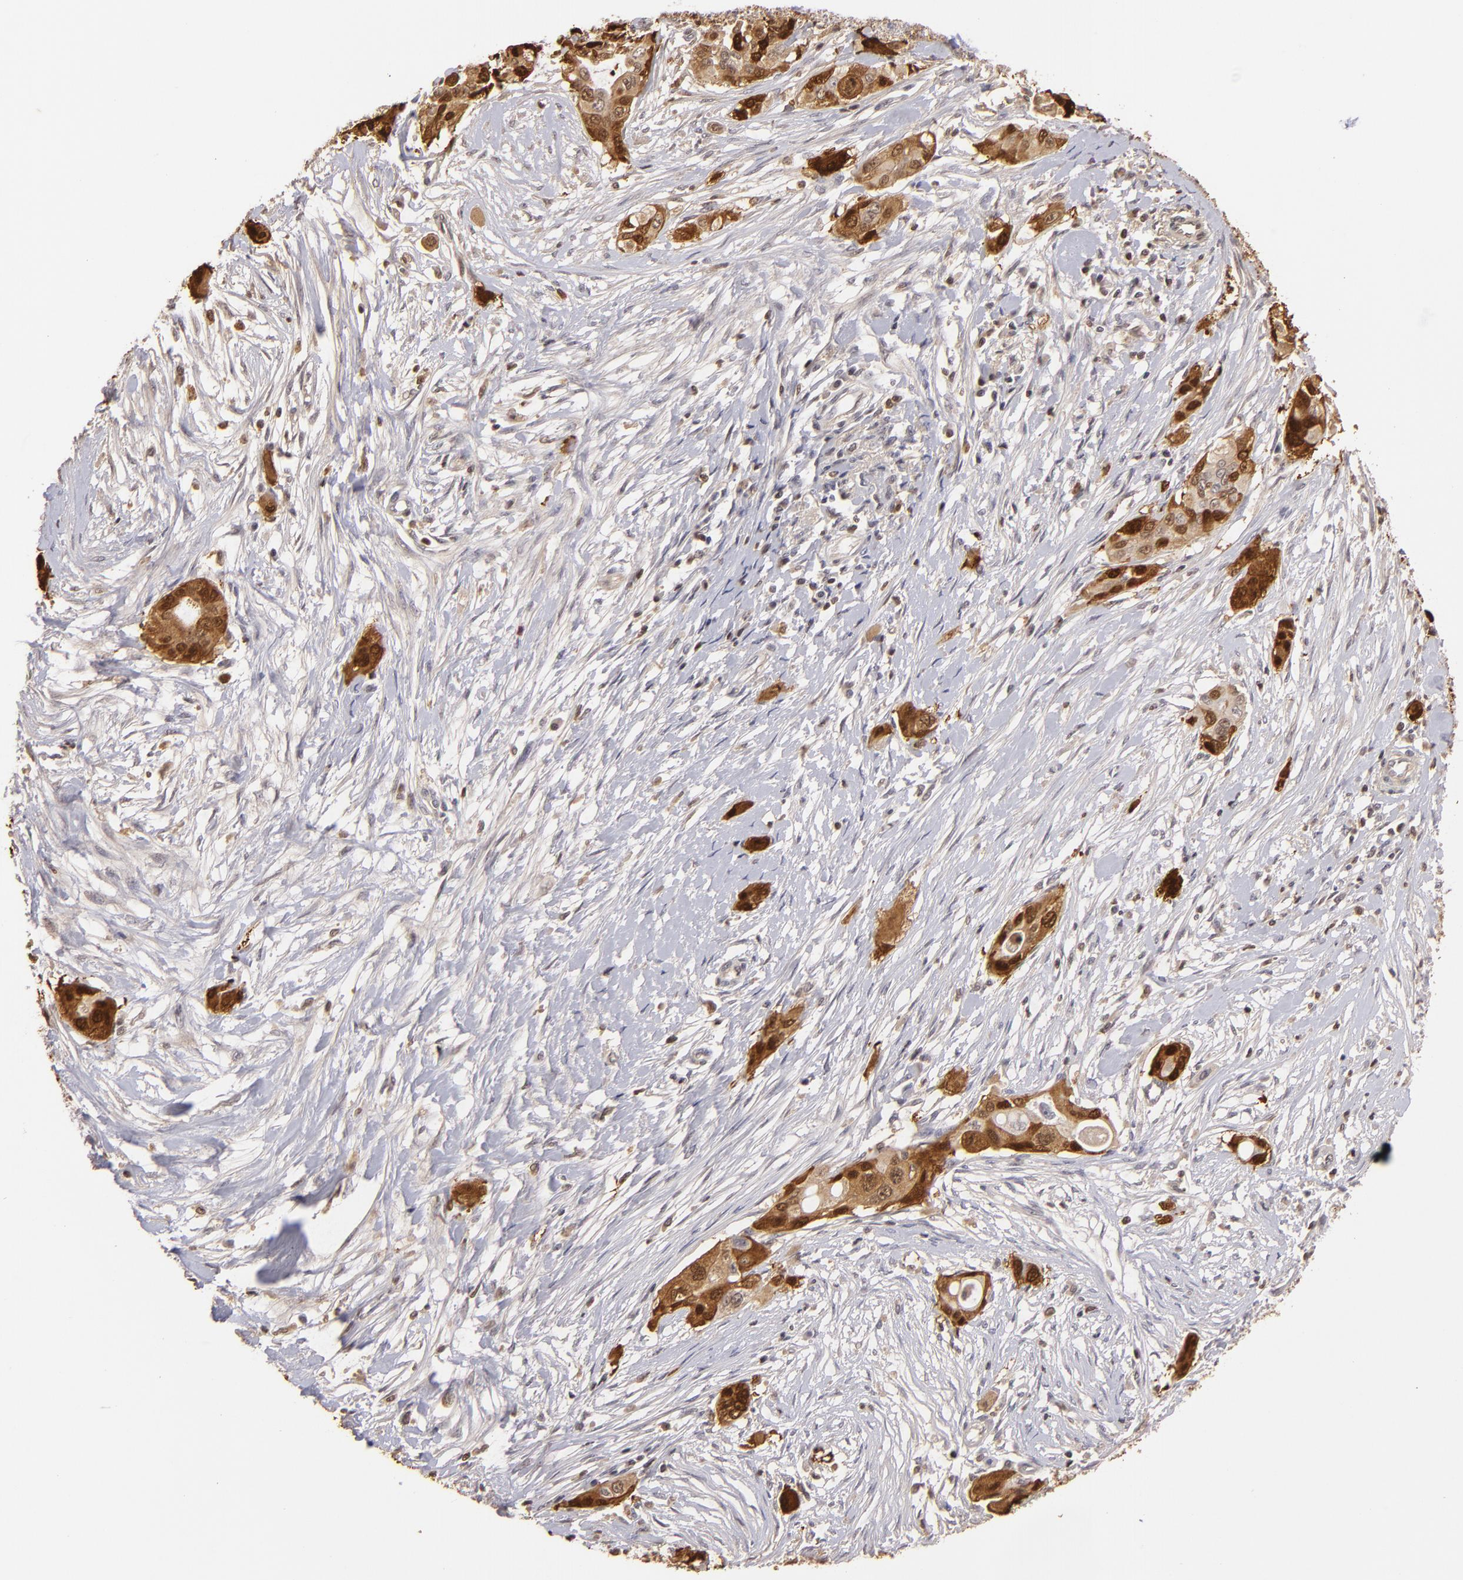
{"staining": {"intensity": "strong", "quantity": "<25%", "location": "cytoplasmic/membranous,nuclear"}, "tissue": "pancreatic cancer", "cell_type": "Tumor cells", "image_type": "cancer", "snomed": [{"axis": "morphology", "description": "Adenocarcinoma, NOS"}, {"axis": "topography", "description": "Pancreas"}], "caption": "Human pancreatic cancer stained with a brown dye demonstrates strong cytoplasmic/membranous and nuclear positive positivity in about <25% of tumor cells.", "gene": "S100A2", "patient": {"sex": "female", "age": 60}}